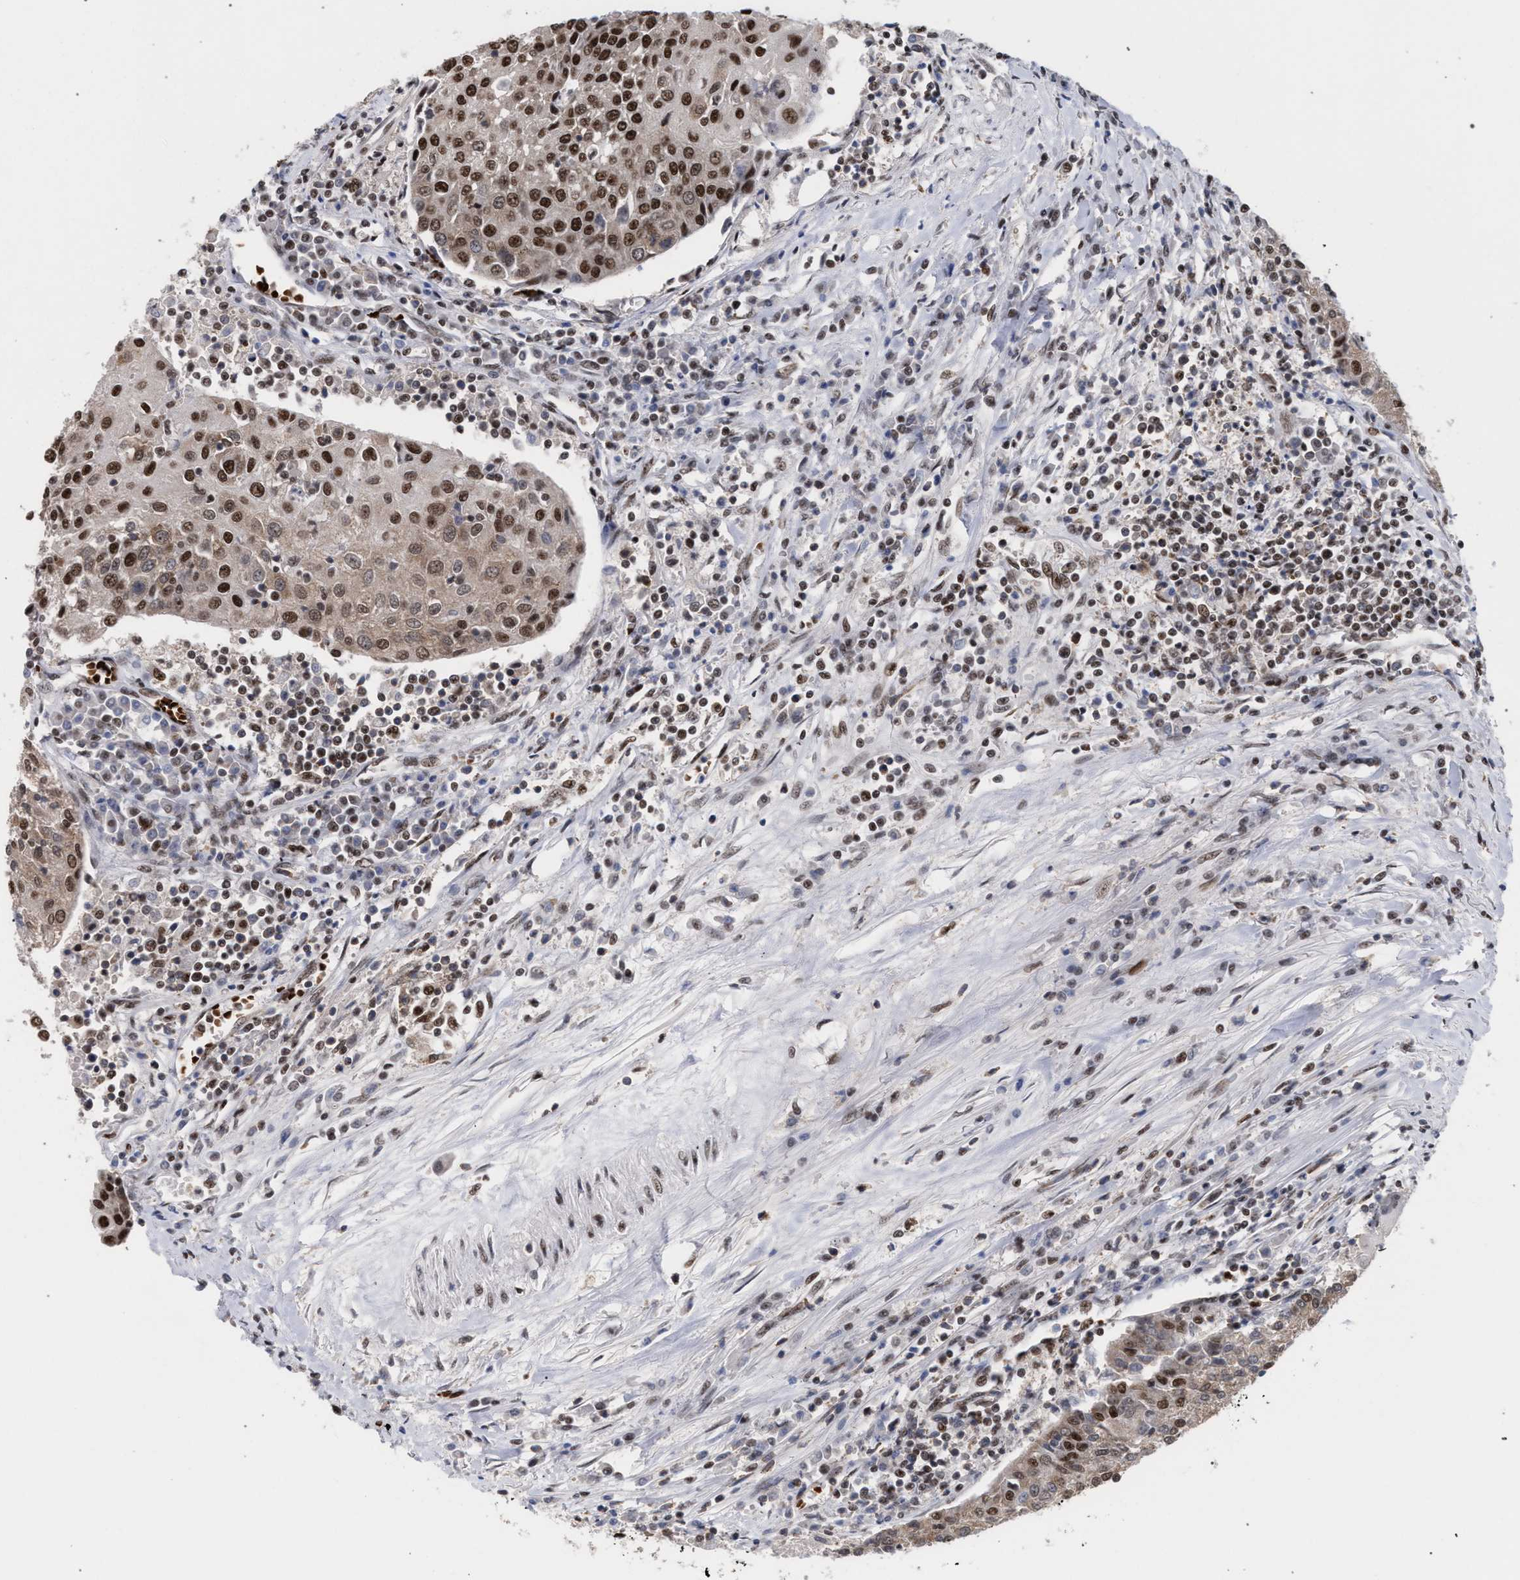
{"staining": {"intensity": "moderate", "quantity": ">75%", "location": "nuclear"}, "tissue": "urothelial cancer", "cell_type": "Tumor cells", "image_type": "cancer", "snomed": [{"axis": "morphology", "description": "Urothelial carcinoma, High grade"}, {"axis": "topography", "description": "Urinary bladder"}], "caption": "Immunohistochemical staining of urothelial cancer displays moderate nuclear protein positivity in approximately >75% of tumor cells.", "gene": "SCAF4", "patient": {"sex": "female", "age": 85}}